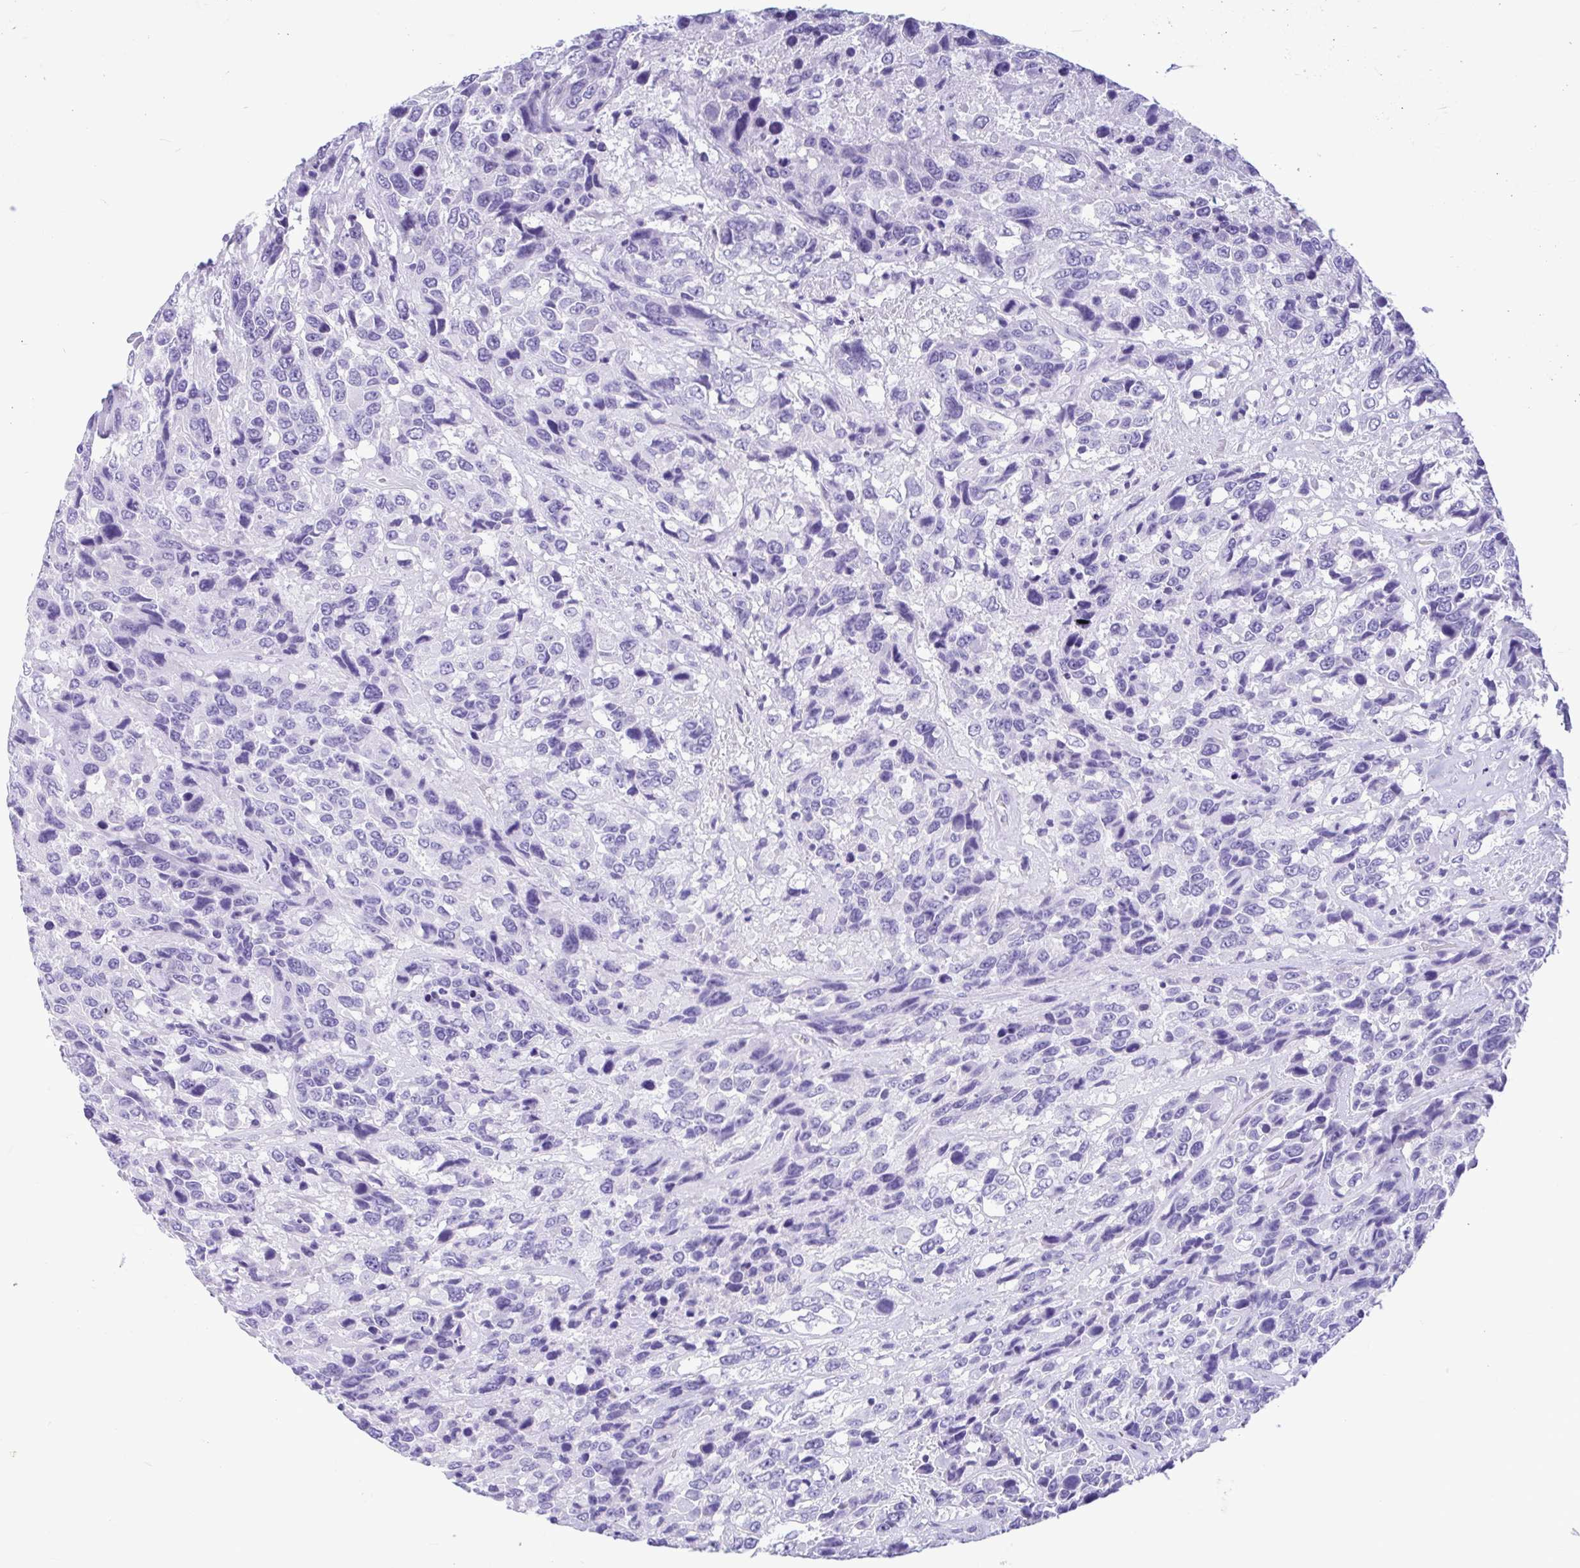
{"staining": {"intensity": "negative", "quantity": "none", "location": "none"}, "tissue": "urothelial cancer", "cell_type": "Tumor cells", "image_type": "cancer", "snomed": [{"axis": "morphology", "description": "Urothelial carcinoma, High grade"}, {"axis": "topography", "description": "Urinary bladder"}], "caption": "The micrograph exhibits no significant staining in tumor cells of urothelial cancer. (Brightfield microscopy of DAB IHC at high magnification).", "gene": "OR4N4", "patient": {"sex": "female", "age": 70}}